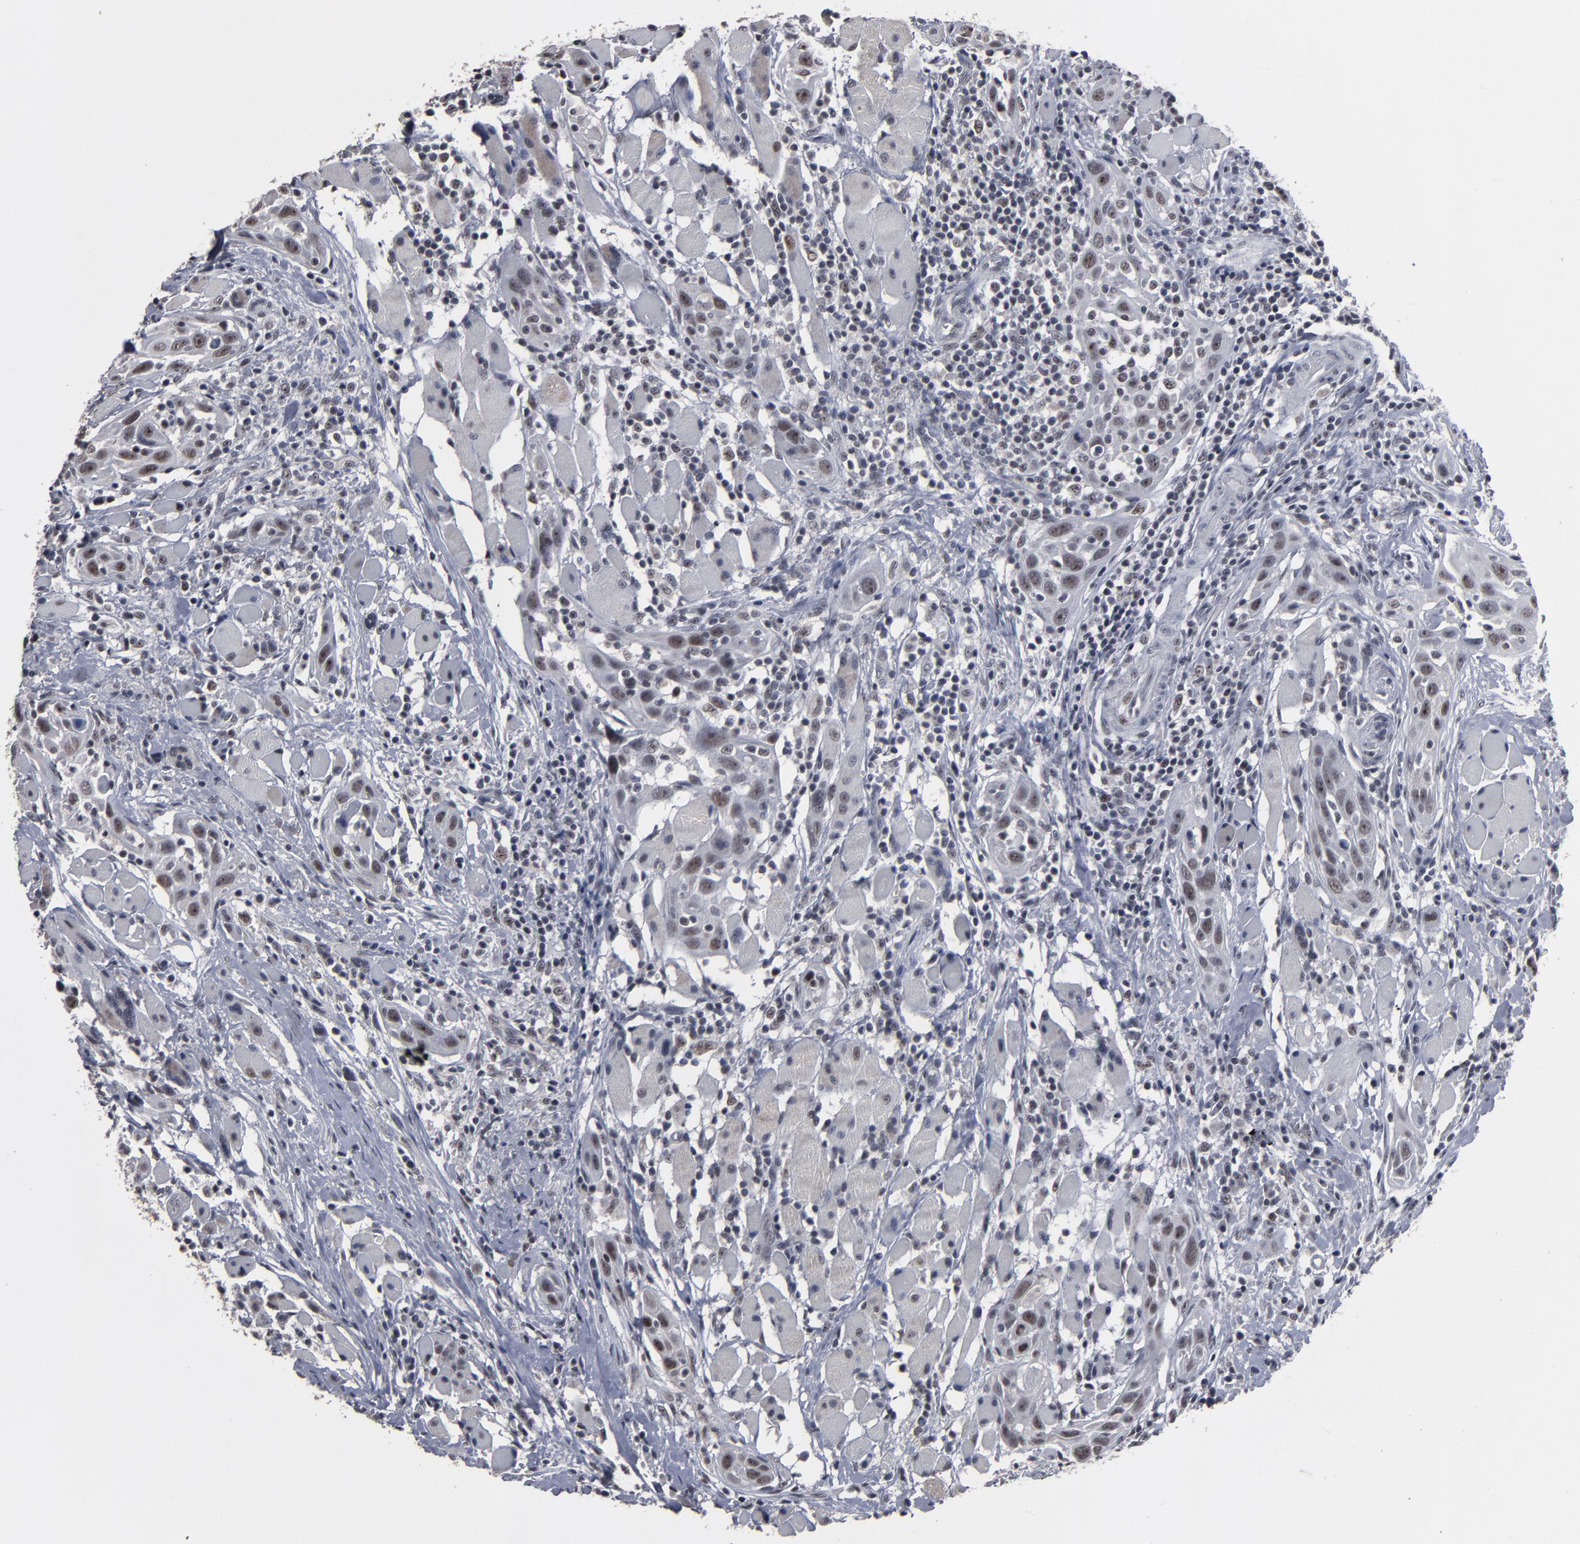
{"staining": {"intensity": "negative", "quantity": "none", "location": "none"}, "tissue": "head and neck cancer", "cell_type": "Tumor cells", "image_type": "cancer", "snomed": [{"axis": "morphology", "description": "Squamous cell carcinoma, NOS"}, {"axis": "topography", "description": "Oral tissue"}, {"axis": "topography", "description": "Head-Neck"}], "caption": "IHC micrograph of neoplastic tissue: human head and neck cancer stained with DAB (3,3'-diaminobenzidine) reveals no significant protein expression in tumor cells.", "gene": "SSRP1", "patient": {"sex": "female", "age": 50}}